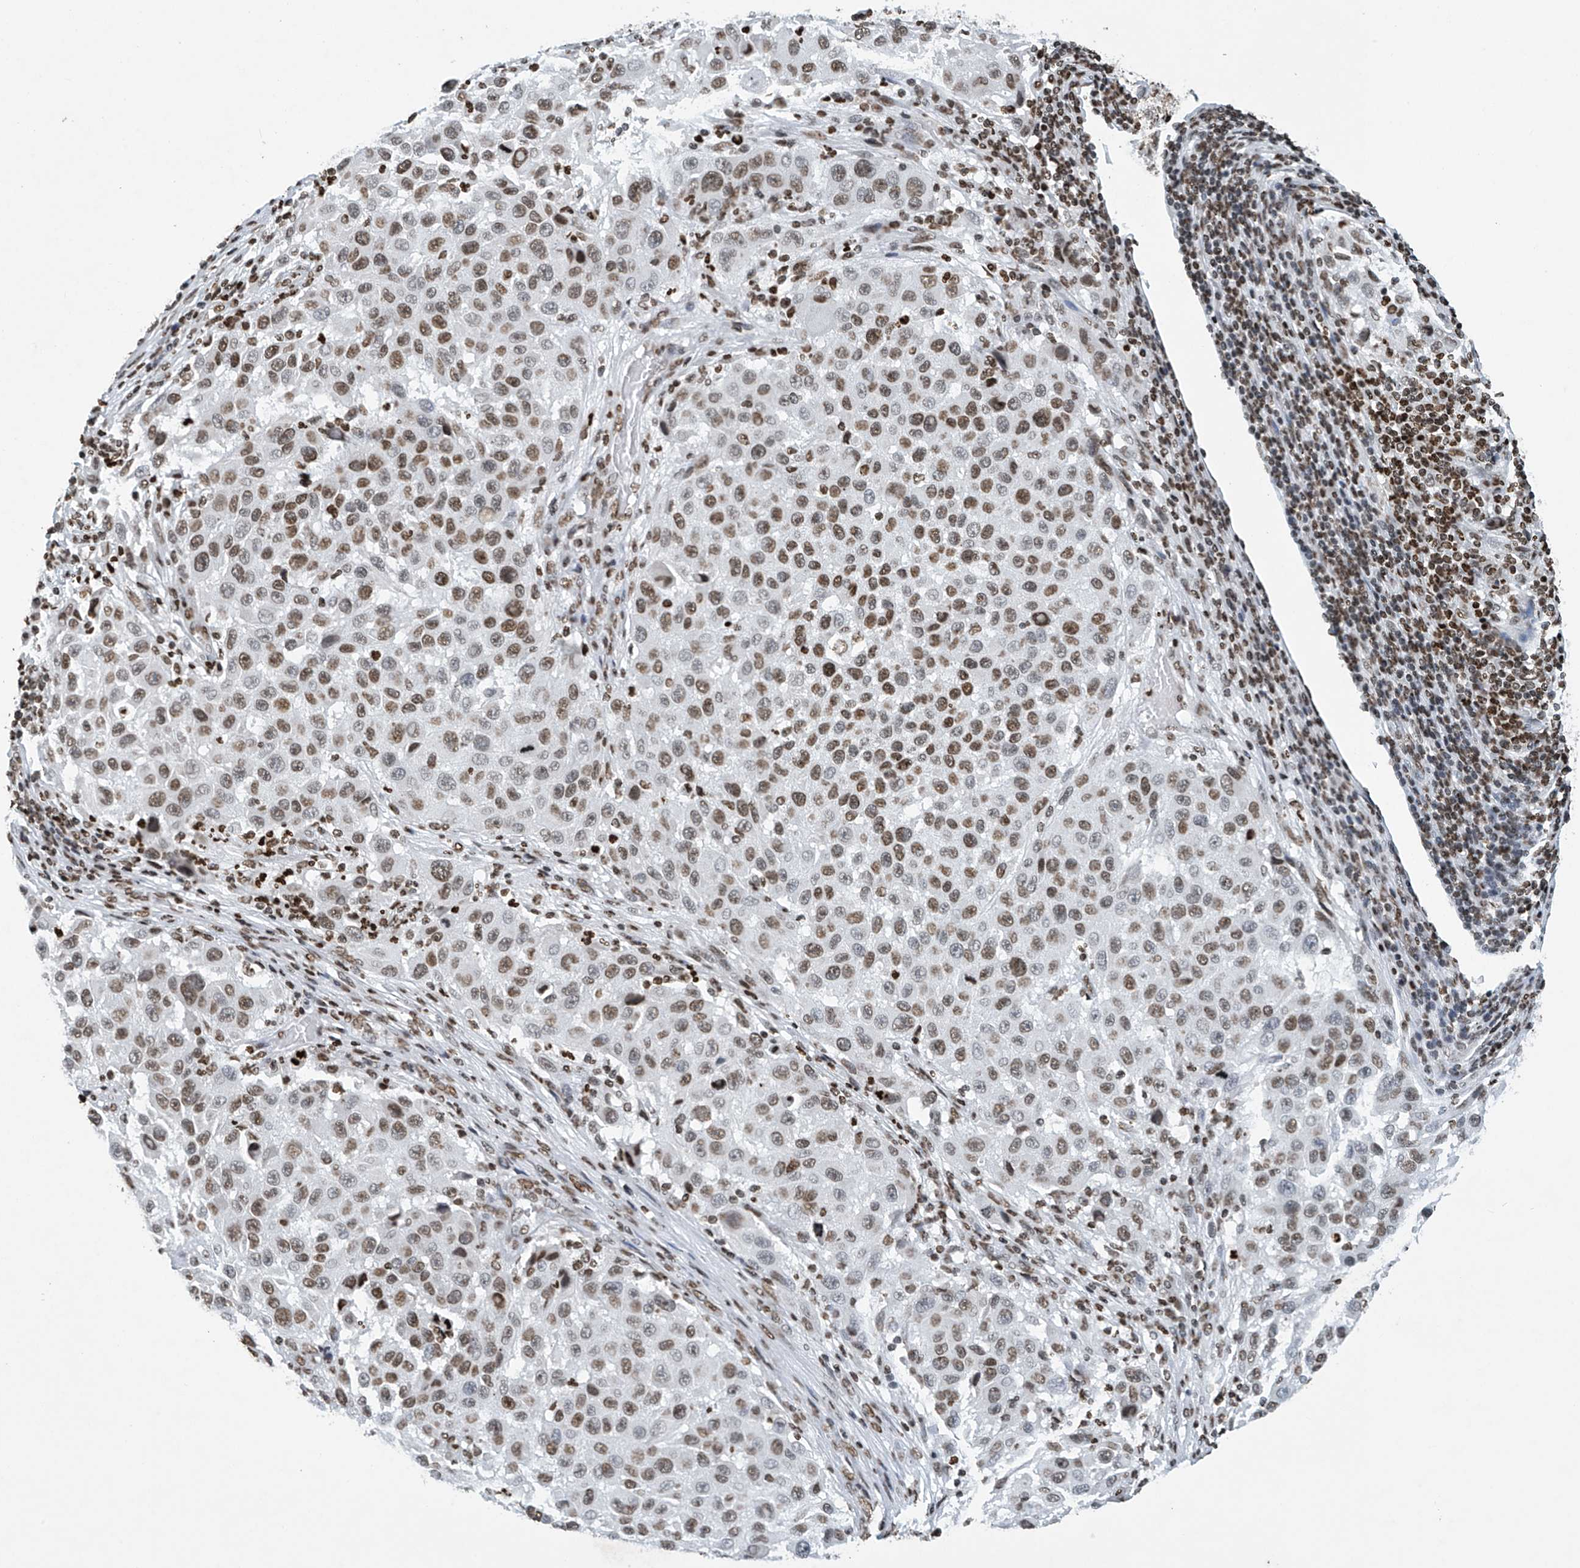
{"staining": {"intensity": "moderate", "quantity": ">75%", "location": "nuclear"}, "tissue": "melanoma", "cell_type": "Tumor cells", "image_type": "cancer", "snomed": [{"axis": "morphology", "description": "Malignant melanoma, Metastatic site"}, {"axis": "topography", "description": "Lymph node"}], "caption": "High-power microscopy captured an IHC image of melanoma, revealing moderate nuclear staining in approximately >75% of tumor cells.", "gene": "H4C16", "patient": {"sex": "male", "age": 61}}